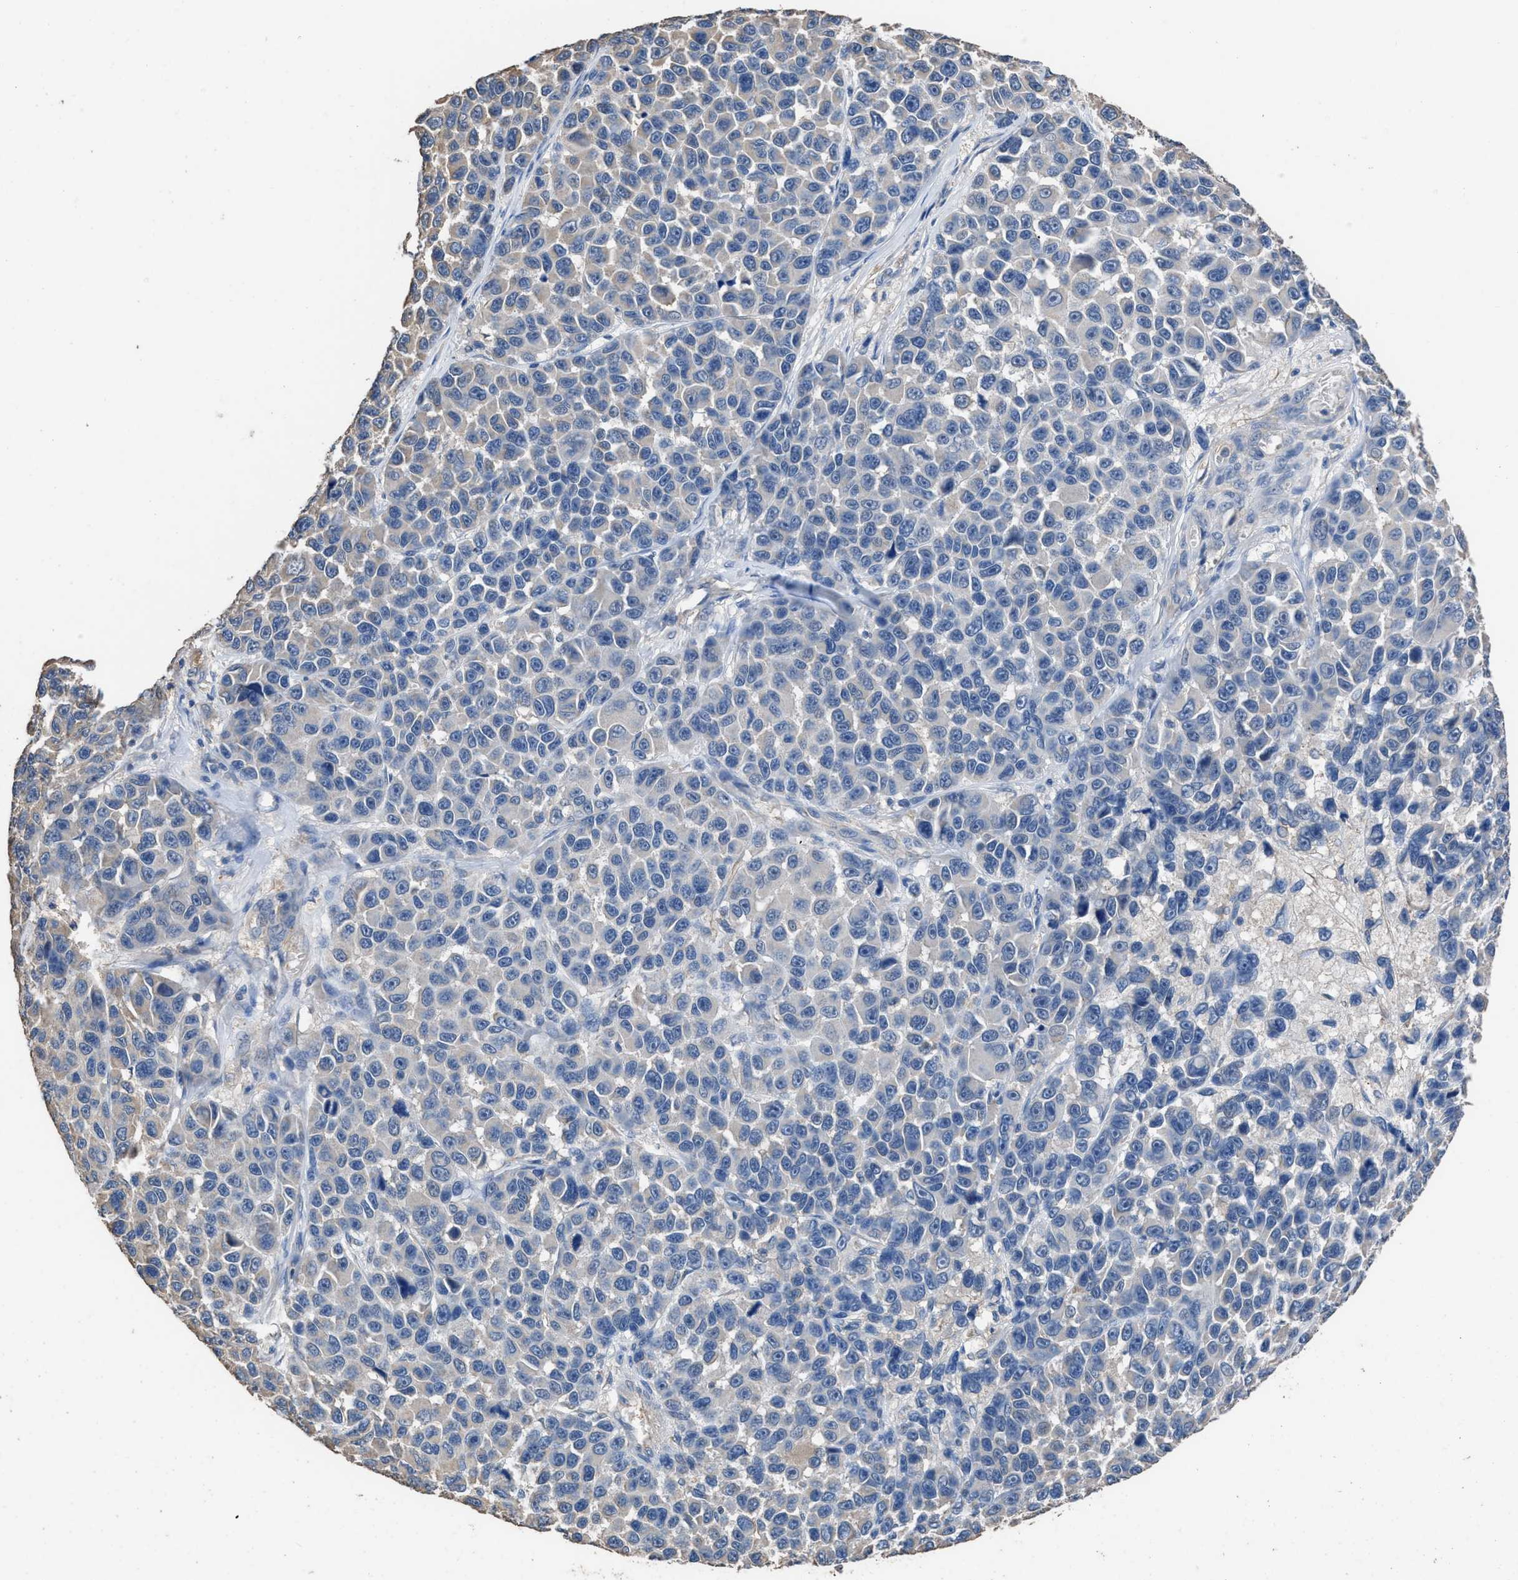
{"staining": {"intensity": "negative", "quantity": "none", "location": "none"}, "tissue": "melanoma", "cell_type": "Tumor cells", "image_type": "cancer", "snomed": [{"axis": "morphology", "description": "Malignant melanoma, NOS"}, {"axis": "topography", "description": "Skin"}], "caption": "The histopathology image exhibits no staining of tumor cells in melanoma. The staining is performed using DAB brown chromogen with nuclei counter-stained in using hematoxylin.", "gene": "ITSN1", "patient": {"sex": "male", "age": 53}}